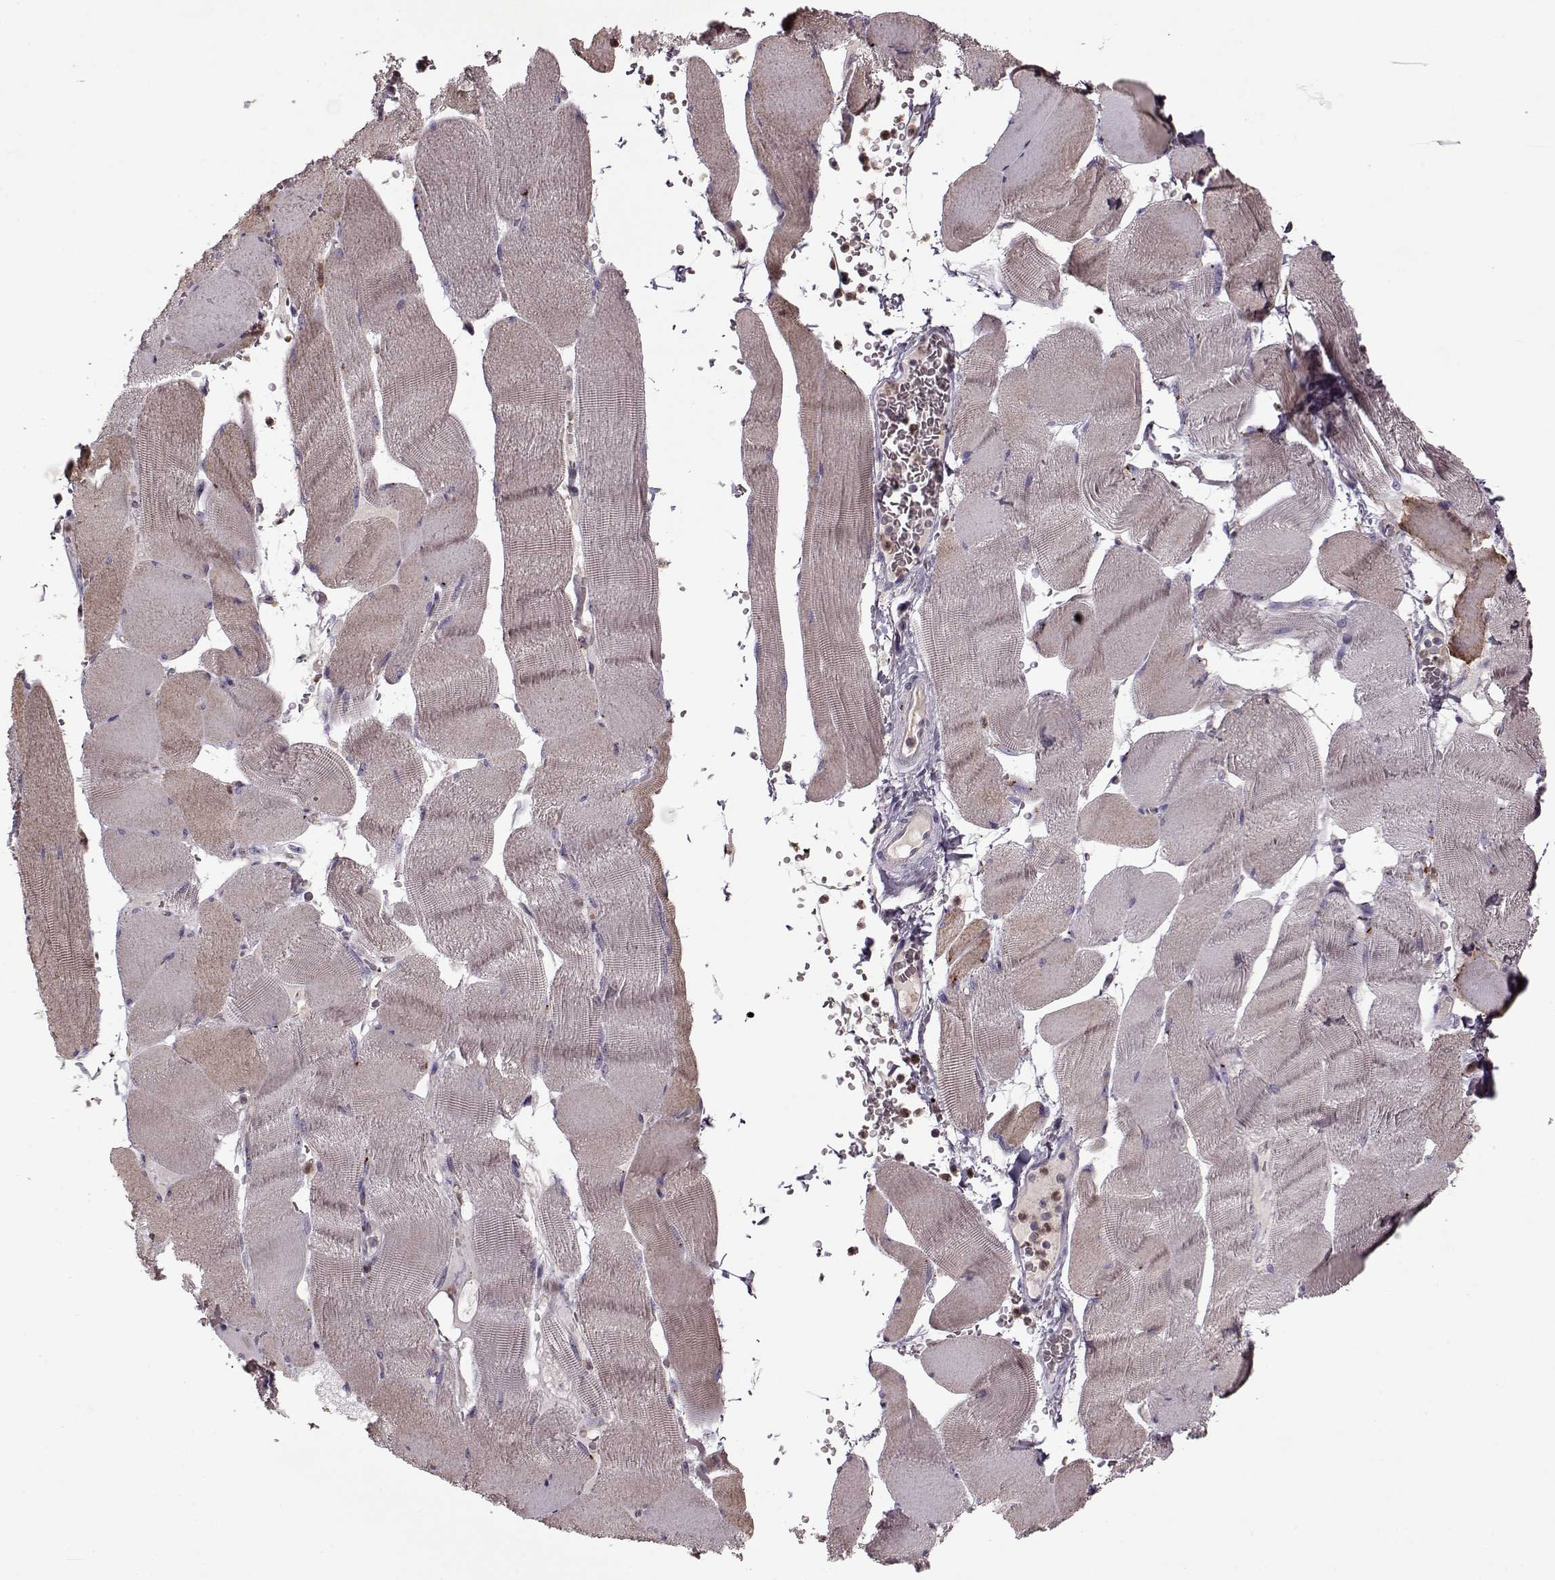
{"staining": {"intensity": "weak", "quantity": "25%-75%", "location": "cytoplasmic/membranous"}, "tissue": "skeletal muscle", "cell_type": "Myocytes", "image_type": "normal", "snomed": [{"axis": "morphology", "description": "Normal tissue, NOS"}, {"axis": "topography", "description": "Skeletal muscle"}], "caption": "Immunohistochemistry (IHC) image of normal human skeletal muscle stained for a protein (brown), which reveals low levels of weak cytoplasmic/membranous expression in about 25%-75% of myocytes.", "gene": "ACOT11", "patient": {"sex": "male", "age": 56}}